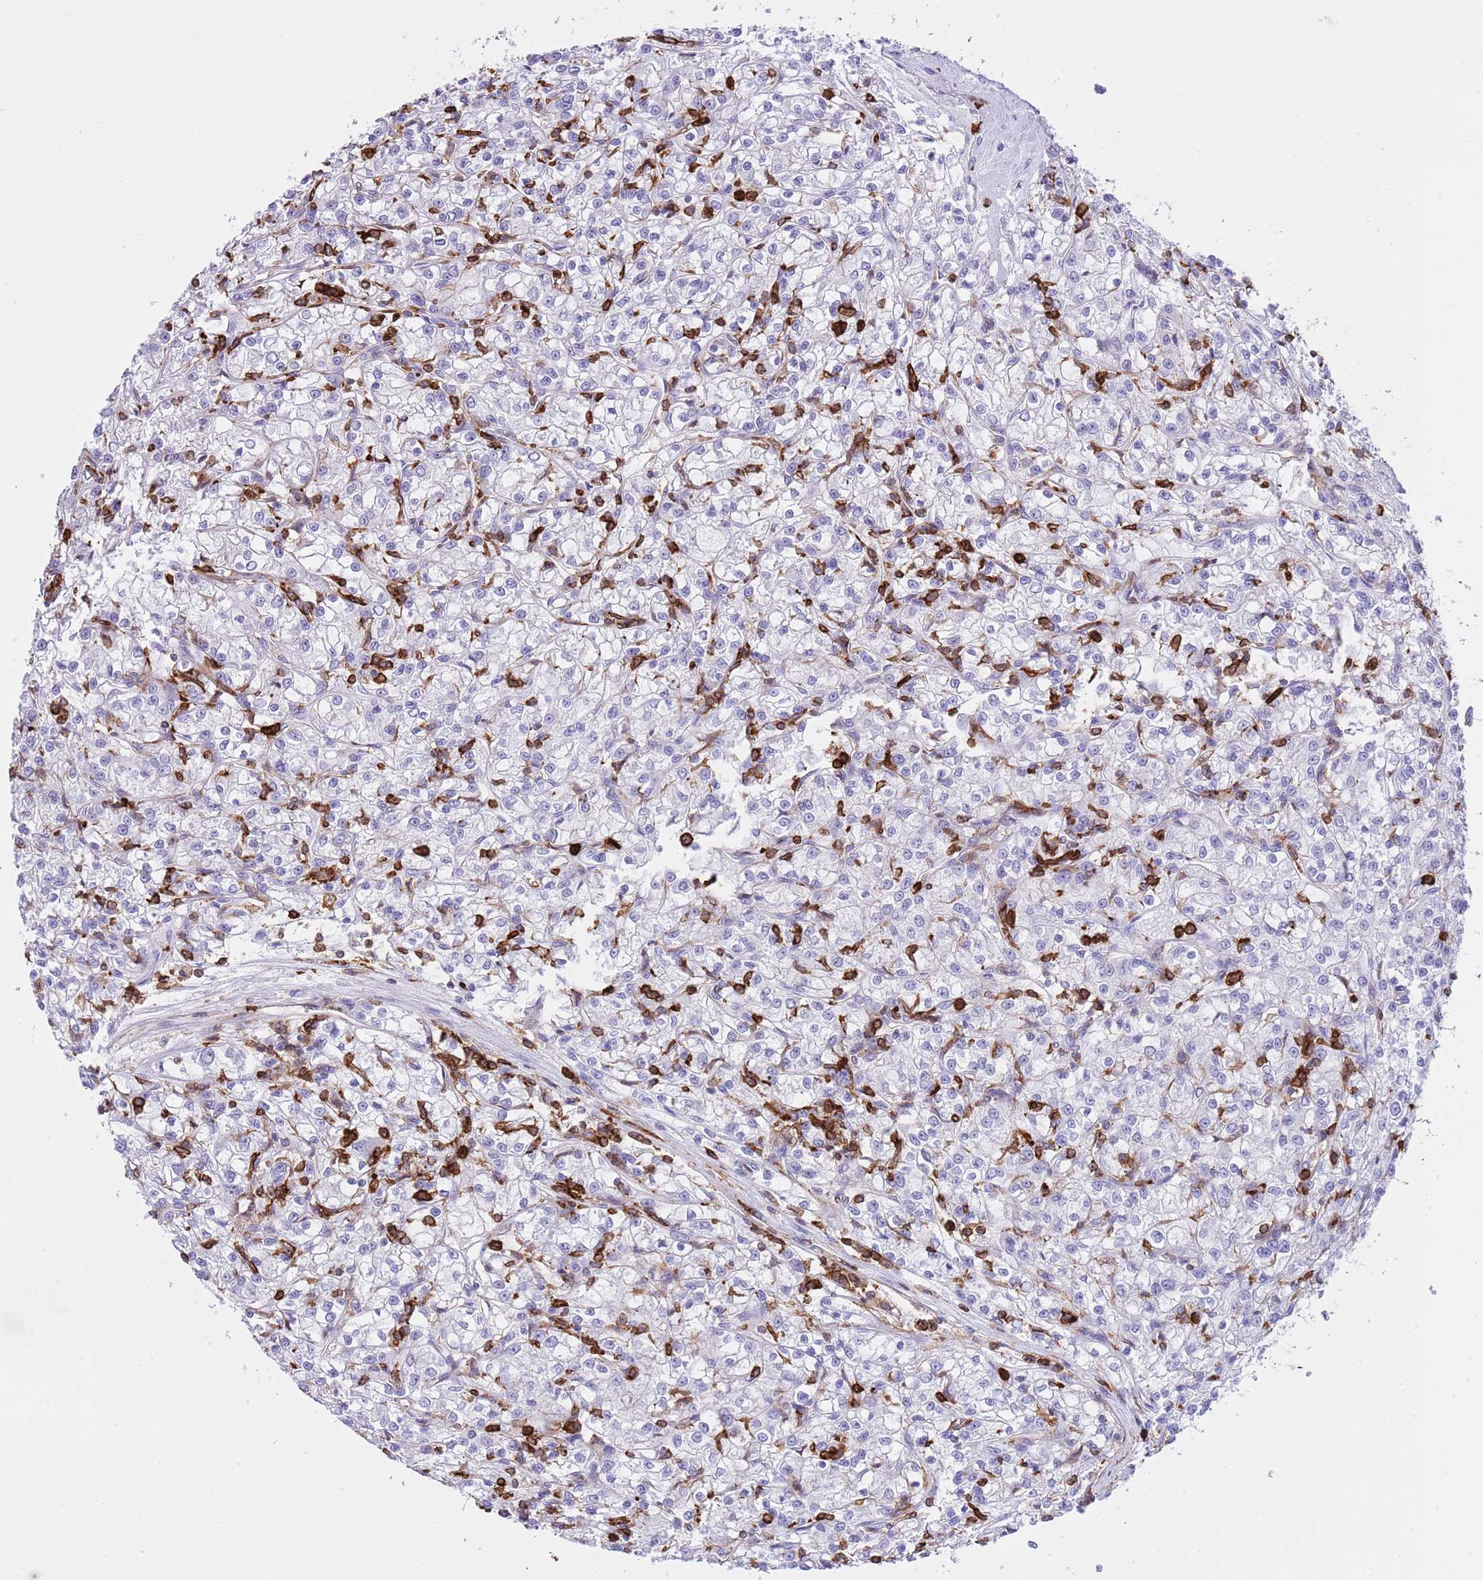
{"staining": {"intensity": "negative", "quantity": "none", "location": "none"}, "tissue": "renal cancer", "cell_type": "Tumor cells", "image_type": "cancer", "snomed": [{"axis": "morphology", "description": "Adenocarcinoma, NOS"}, {"axis": "topography", "description": "Kidney"}], "caption": "IHC image of human renal cancer (adenocarcinoma) stained for a protein (brown), which exhibits no positivity in tumor cells. (Brightfield microscopy of DAB IHC at high magnification).", "gene": "EFHD2", "patient": {"sex": "female", "age": 59}}